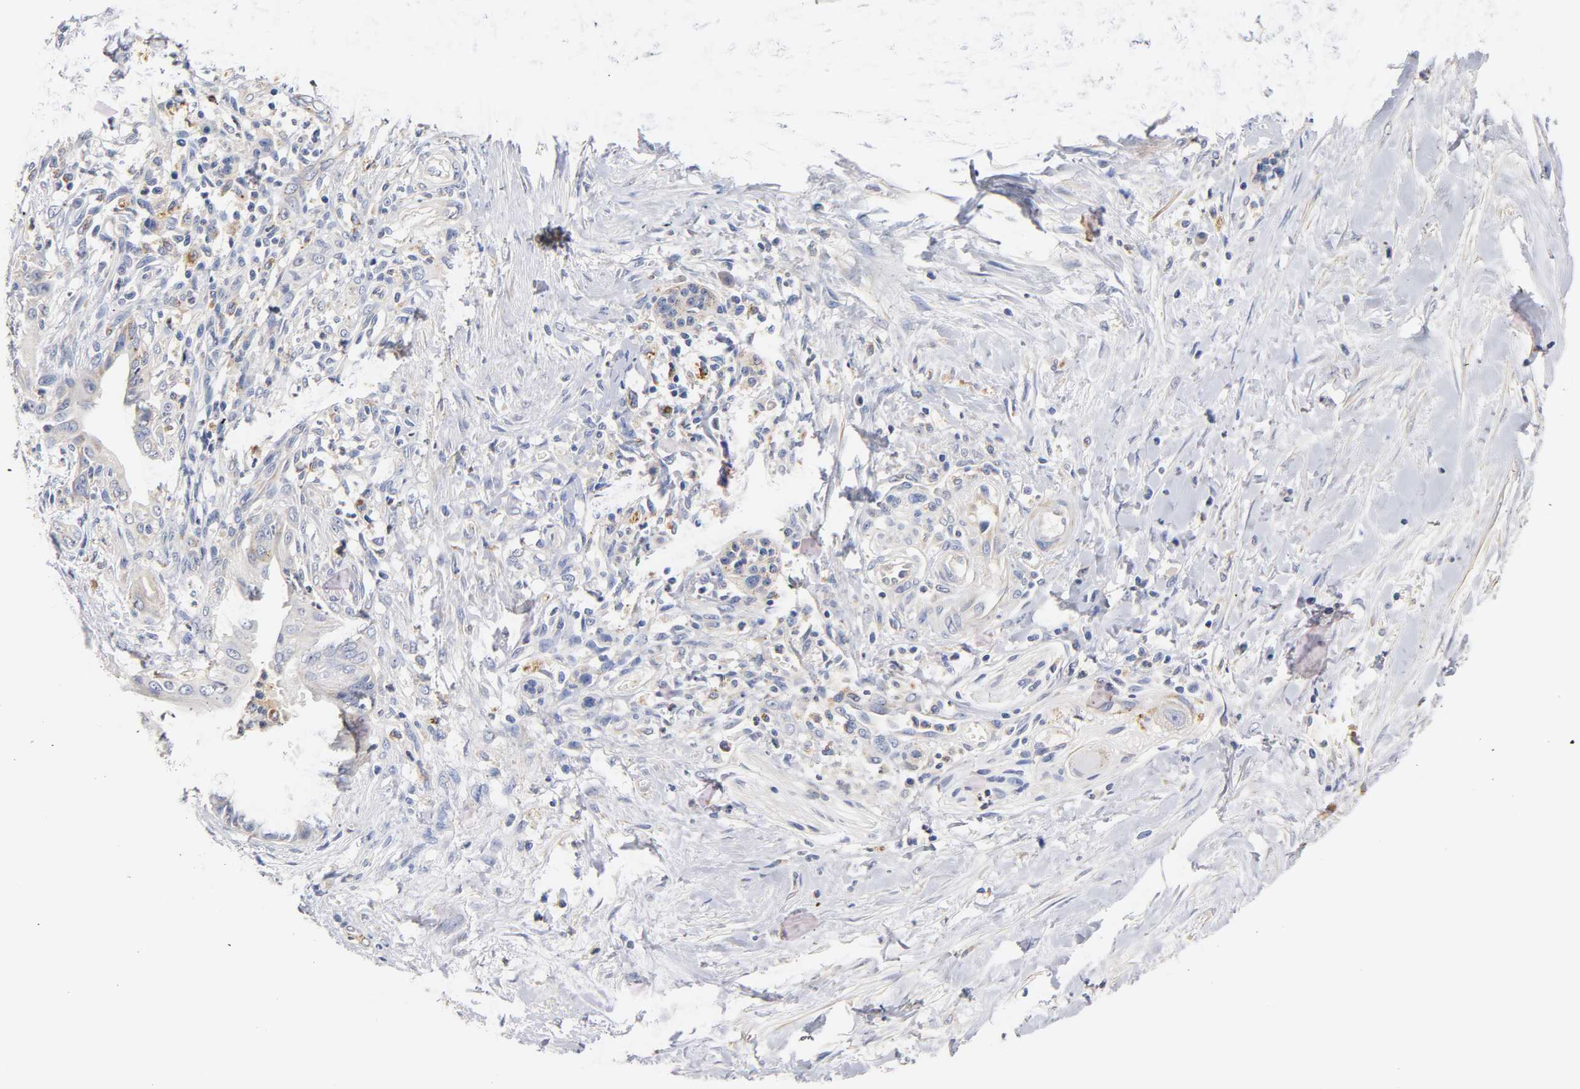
{"staining": {"intensity": "negative", "quantity": "none", "location": "none"}, "tissue": "pancreatic cancer", "cell_type": "Tumor cells", "image_type": "cancer", "snomed": [{"axis": "morphology", "description": "Adenocarcinoma, NOS"}, {"axis": "topography", "description": "Pancreas"}], "caption": "Immunohistochemistry histopathology image of neoplastic tissue: pancreatic cancer stained with DAB demonstrates no significant protein expression in tumor cells.", "gene": "SEMA5A", "patient": {"sex": "male", "age": 59}}